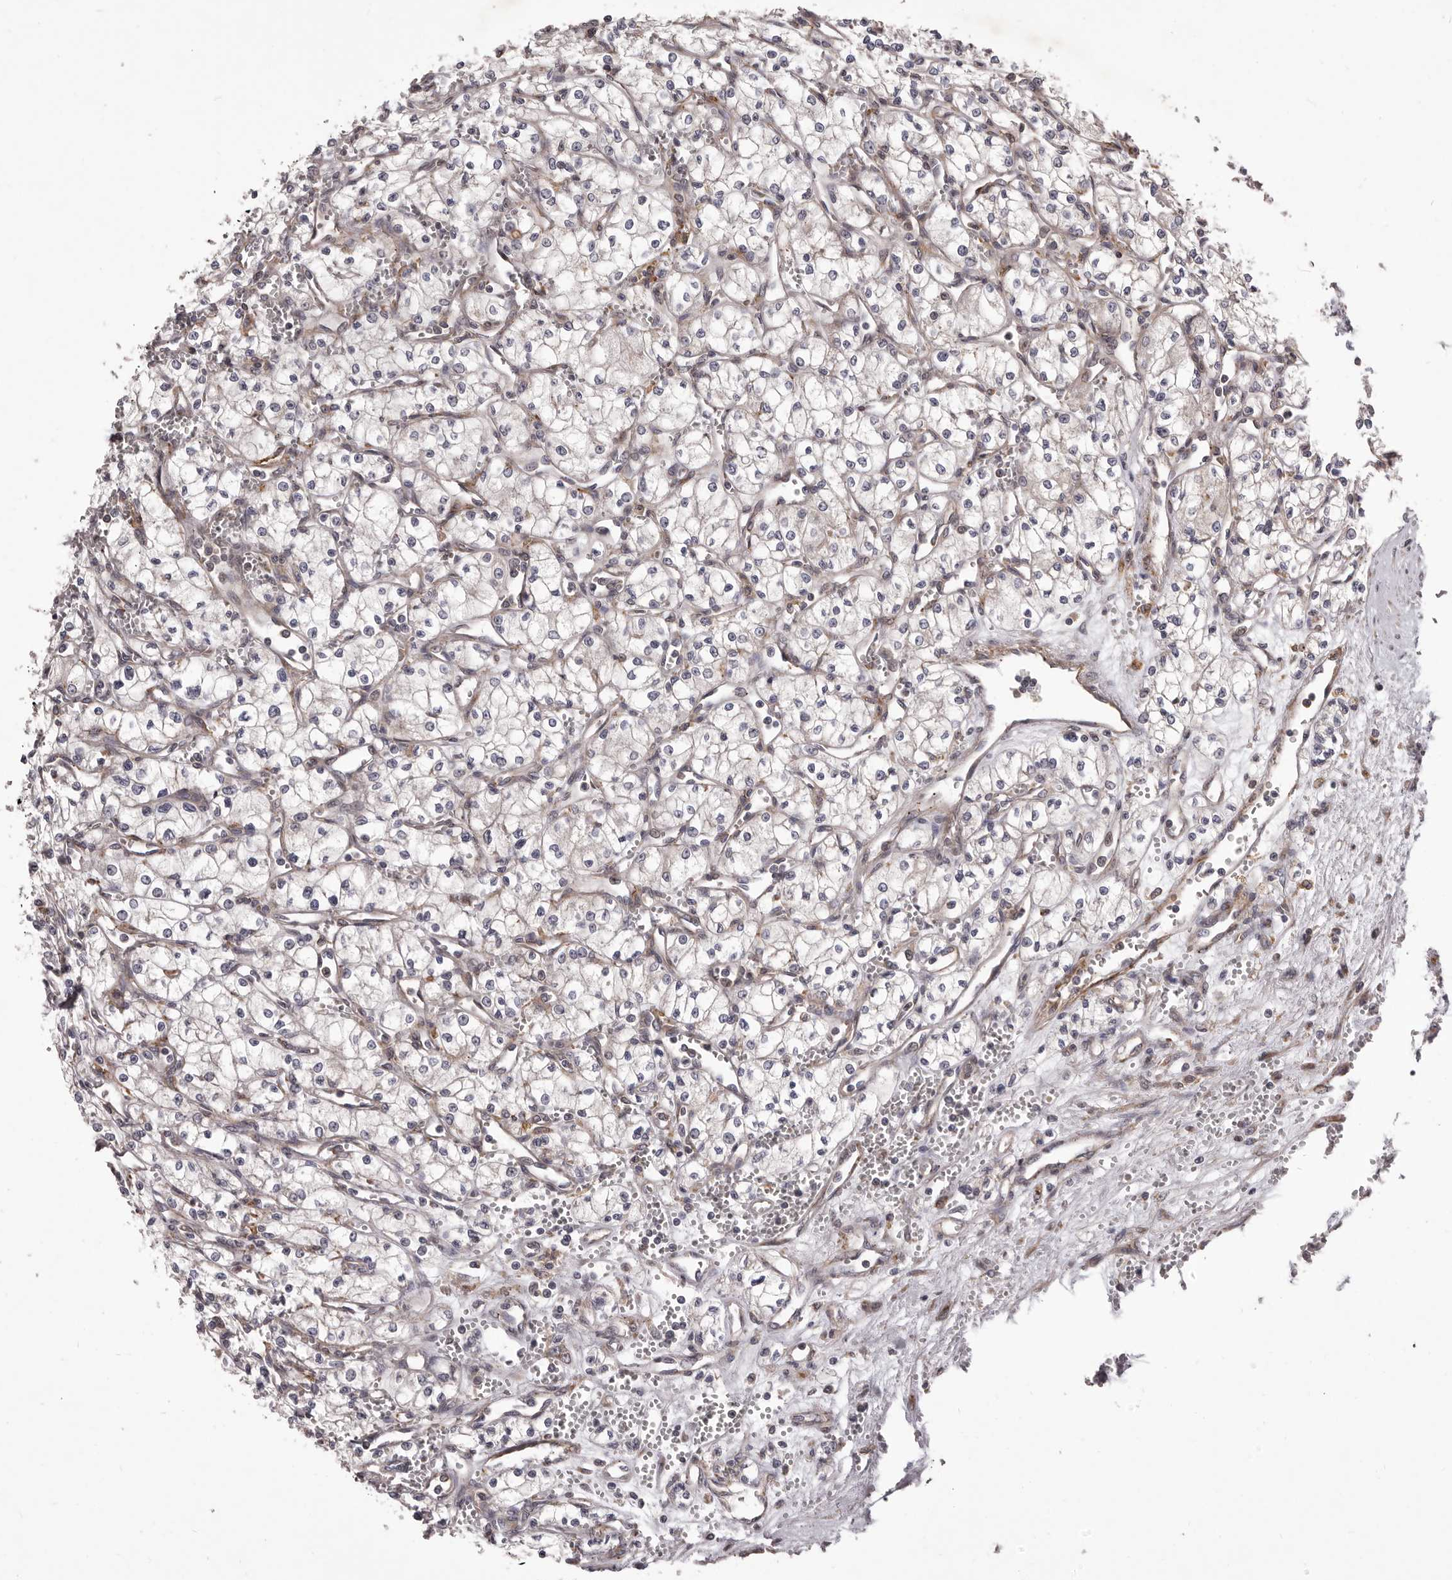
{"staining": {"intensity": "negative", "quantity": "none", "location": "none"}, "tissue": "renal cancer", "cell_type": "Tumor cells", "image_type": "cancer", "snomed": [{"axis": "morphology", "description": "Adenocarcinoma, NOS"}, {"axis": "topography", "description": "Kidney"}], "caption": "Adenocarcinoma (renal) stained for a protein using immunohistochemistry (IHC) exhibits no expression tumor cells.", "gene": "ALPK1", "patient": {"sex": "male", "age": 59}}